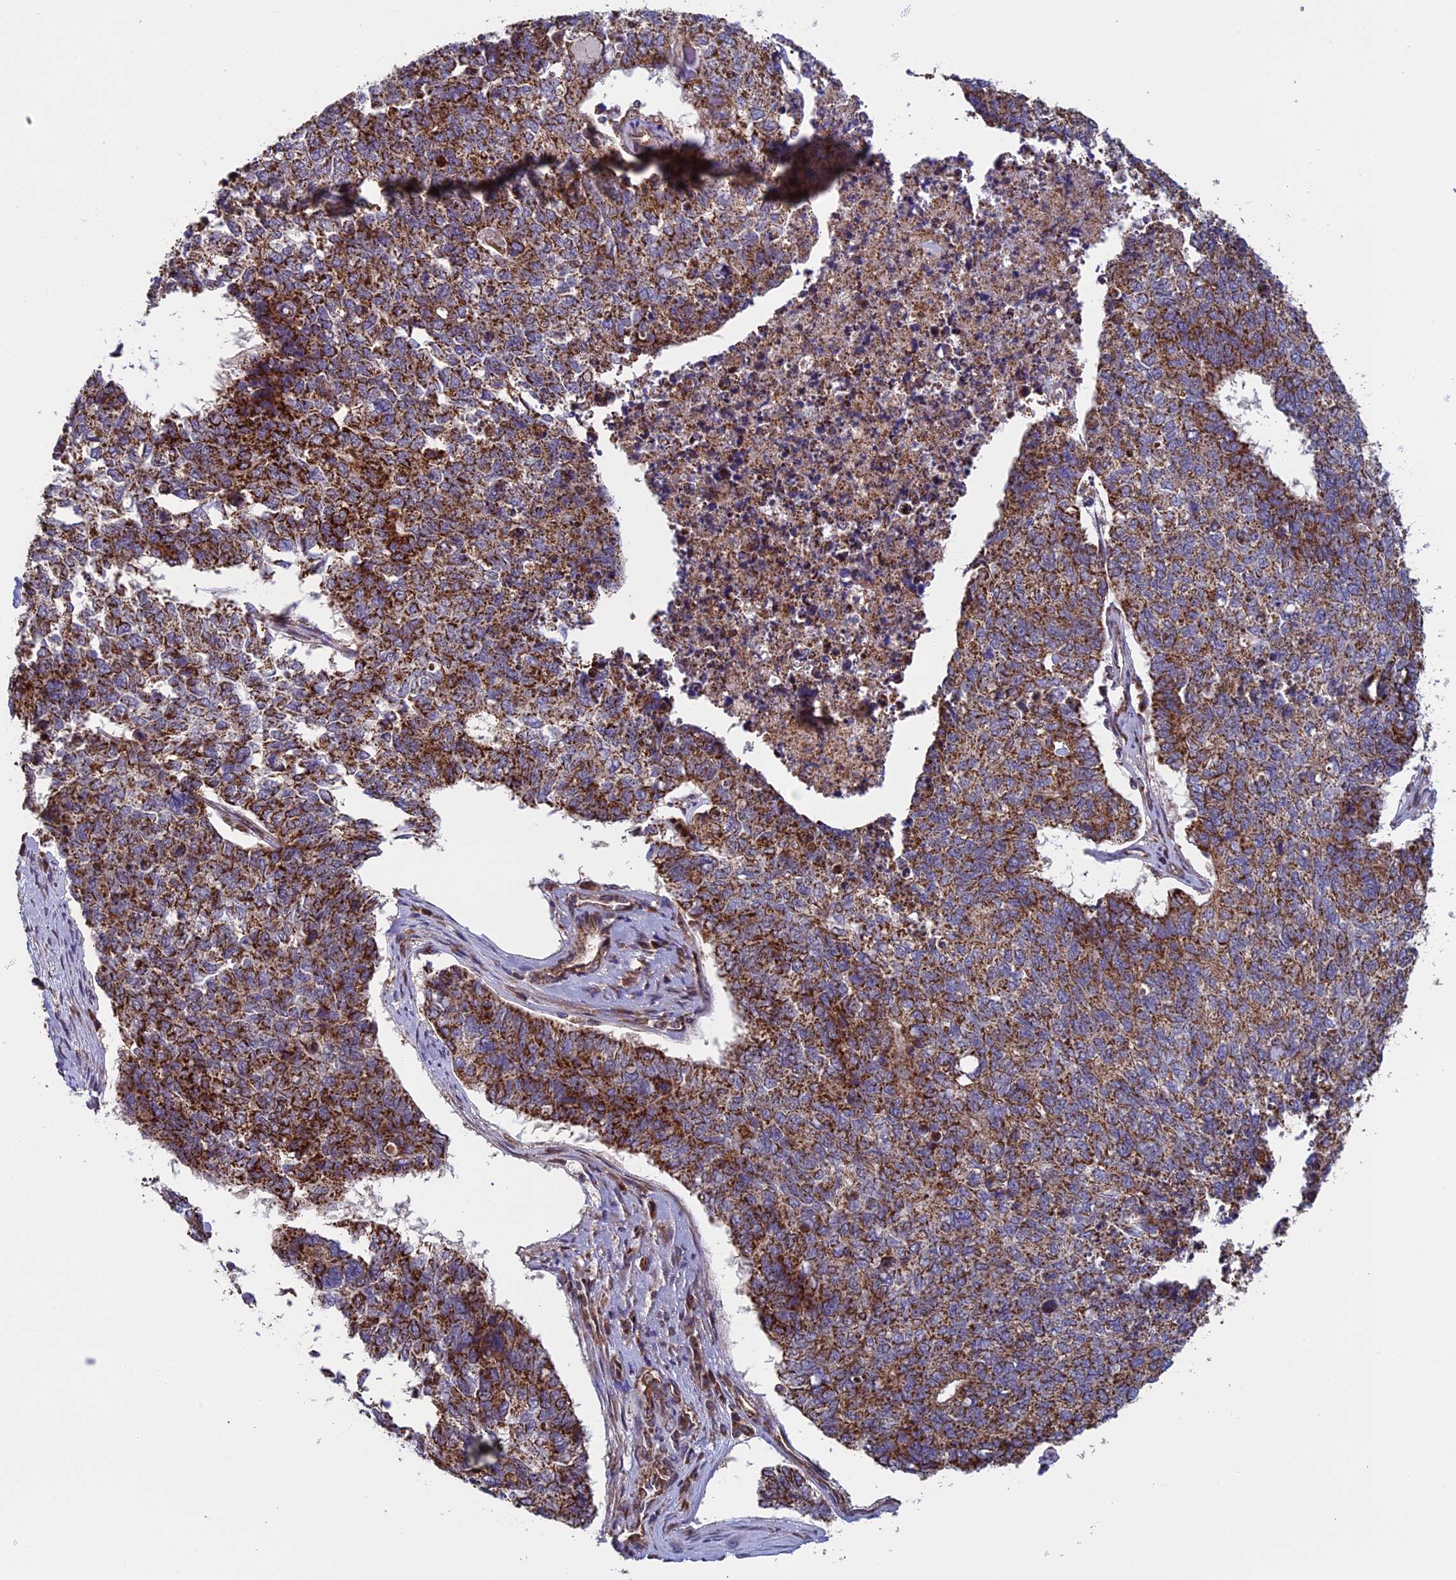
{"staining": {"intensity": "strong", "quantity": ">75%", "location": "cytoplasmic/membranous"}, "tissue": "cervical cancer", "cell_type": "Tumor cells", "image_type": "cancer", "snomed": [{"axis": "morphology", "description": "Squamous cell carcinoma, NOS"}, {"axis": "topography", "description": "Cervix"}], "caption": "Human cervical squamous cell carcinoma stained for a protein (brown) exhibits strong cytoplasmic/membranous positive expression in about >75% of tumor cells.", "gene": "CCDC8", "patient": {"sex": "female", "age": 63}}